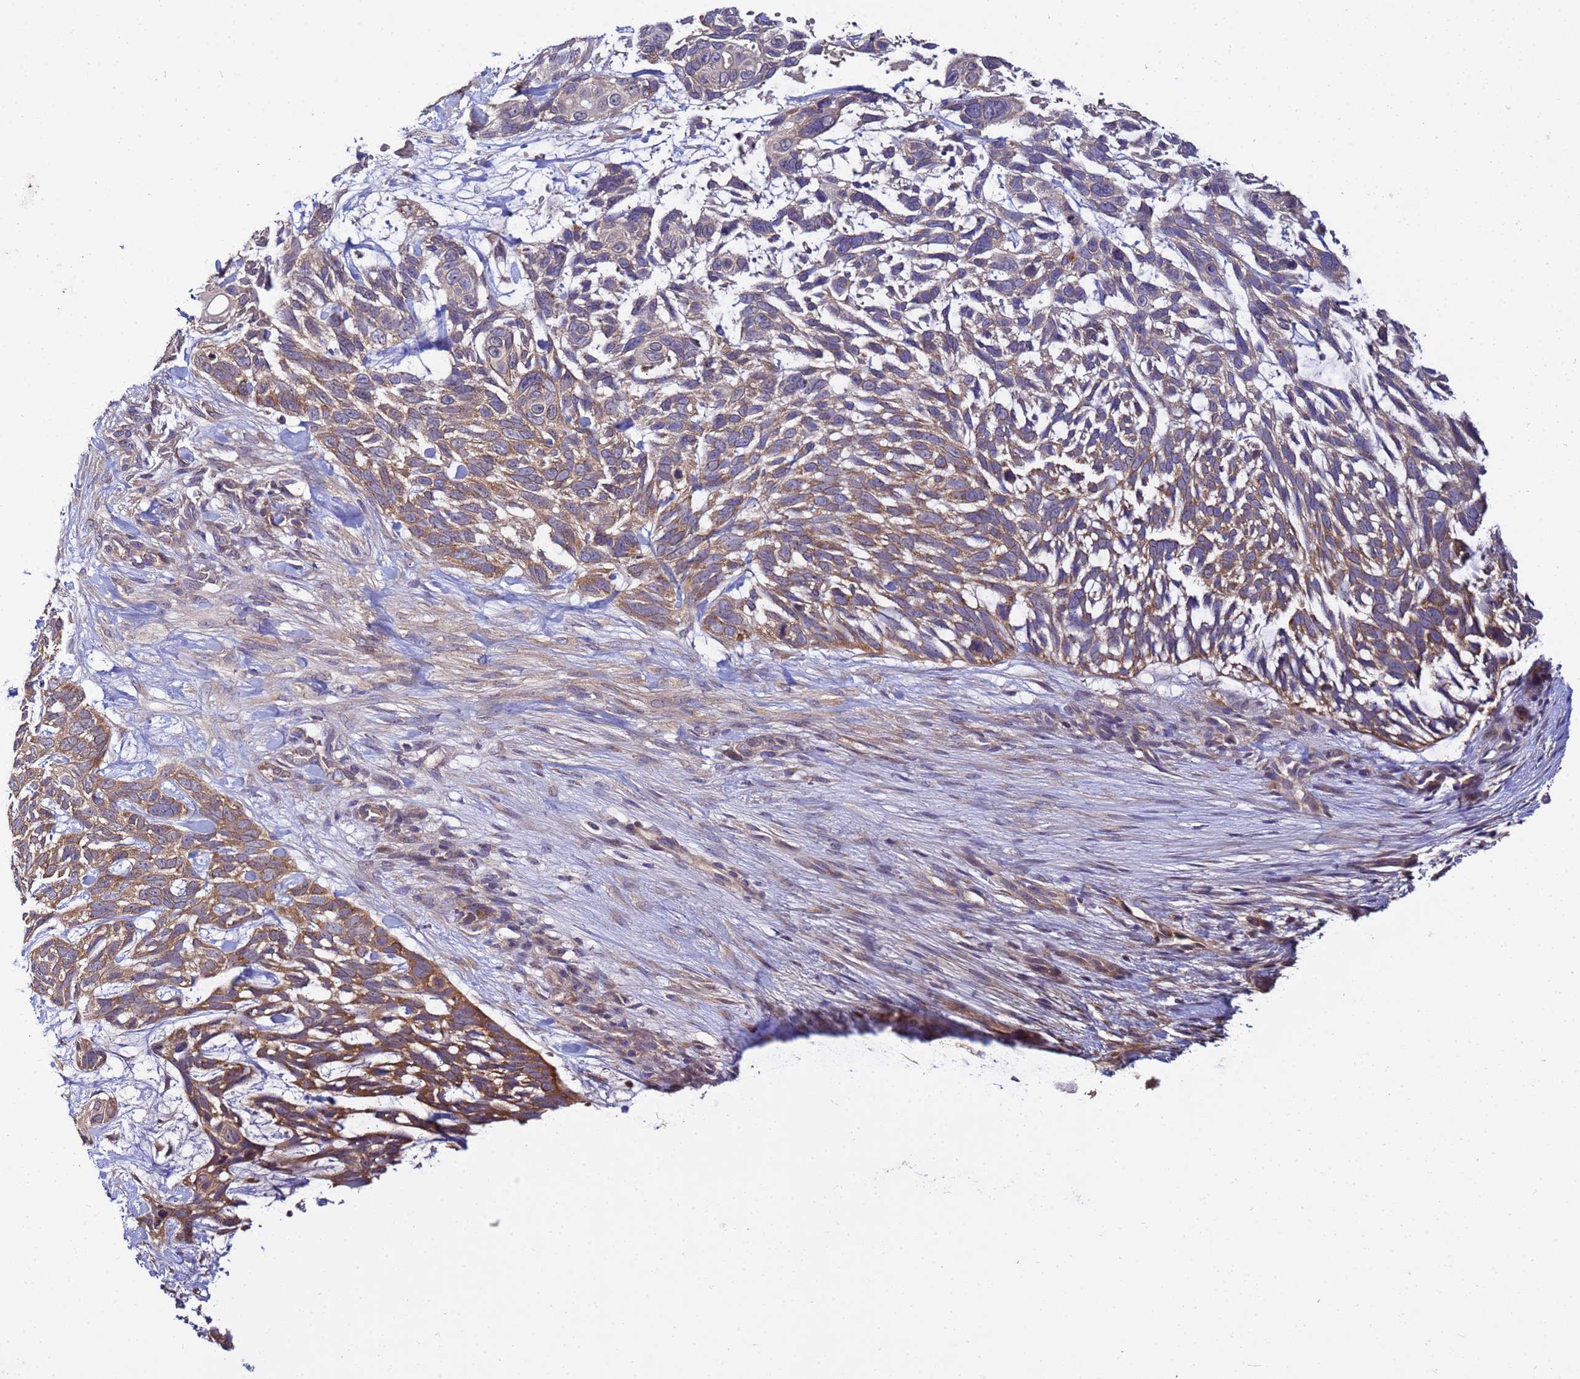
{"staining": {"intensity": "moderate", "quantity": "25%-75%", "location": "cytoplasmic/membranous"}, "tissue": "skin cancer", "cell_type": "Tumor cells", "image_type": "cancer", "snomed": [{"axis": "morphology", "description": "Basal cell carcinoma"}, {"axis": "topography", "description": "Skin"}], "caption": "A micrograph of human skin basal cell carcinoma stained for a protein exhibits moderate cytoplasmic/membranous brown staining in tumor cells. Ihc stains the protein in brown and the nuclei are stained blue.", "gene": "GSPT2", "patient": {"sex": "male", "age": 88}}